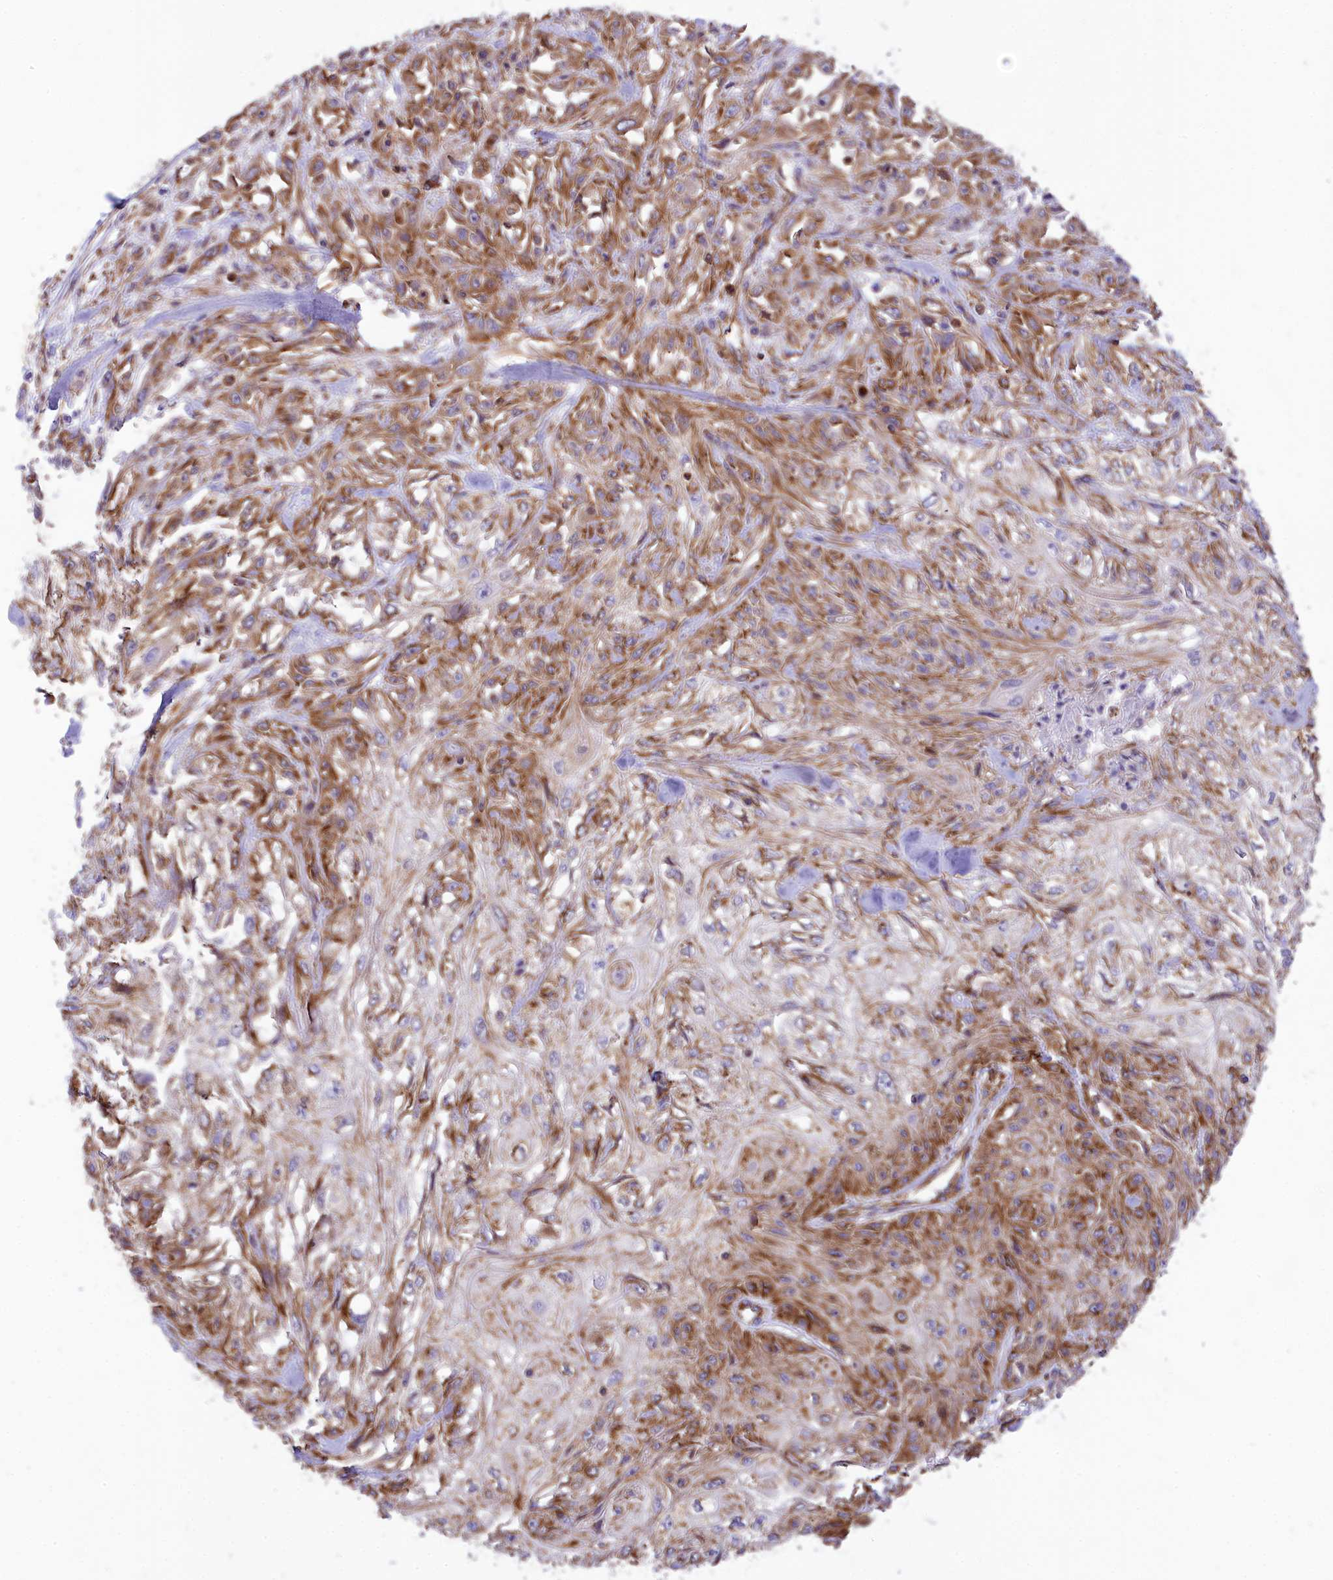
{"staining": {"intensity": "moderate", "quantity": ">75%", "location": "cytoplasmic/membranous"}, "tissue": "skin cancer", "cell_type": "Tumor cells", "image_type": "cancer", "snomed": [{"axis": "morphology", "description": "Squamous cell carcinoma, NOS"}, {"axis": "morphology", "description": "Squamous cell carcinoma, metastatic, NOS"}, {"axis": "topography", "description": "Skin"}, {"axis": "topography", "description": "Lymph node"}], "caption": "Immunohistochemical staining of human squamous cell carcinoma (skin) exhibits medium levels of moderate cytoplasmic/membranous protein staining in about >75% of tumor cells.", "gene": "SEPTIN9", "patient": {"sex": "male", "age": 75}}